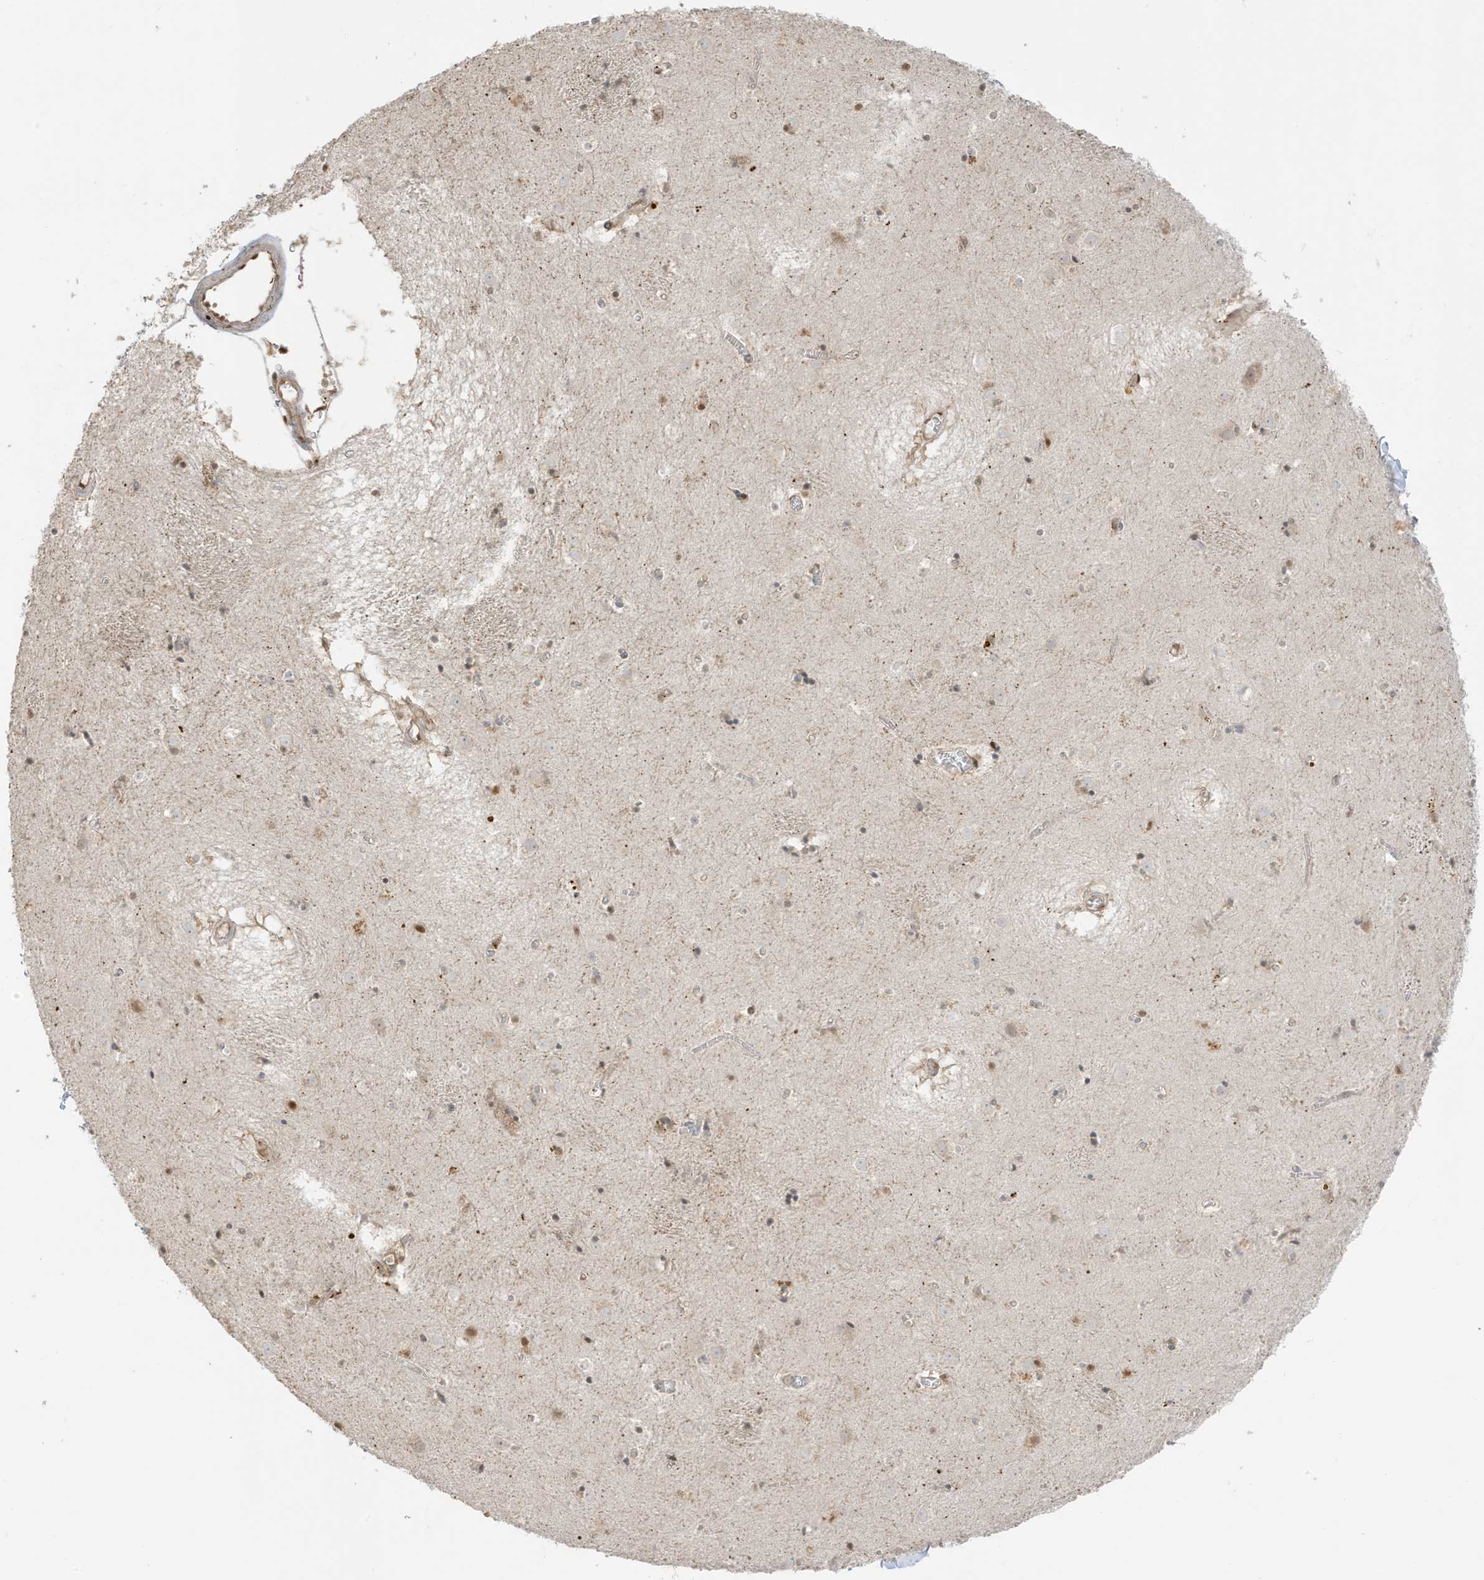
{"staining": {"intensity": "moderate", "quantity": "<25%", "location": "nuclear"}, "tissue": "caudate", "cell_type": "Glial cells", "image_type": "normal", "snomed": [{"axis": "morphology", "description": "Normal tissue, NOS"}, {"axis": "topography", "description": "Lateral ventricle wall"}], "caption": "Immunohistochemical staining of normal human caudate shows low levels of moderate nuclear positivity in approximately <25% of glial cells.", "gene": "ZBTB41", "patient": {"sex": "male", "age": 70}}